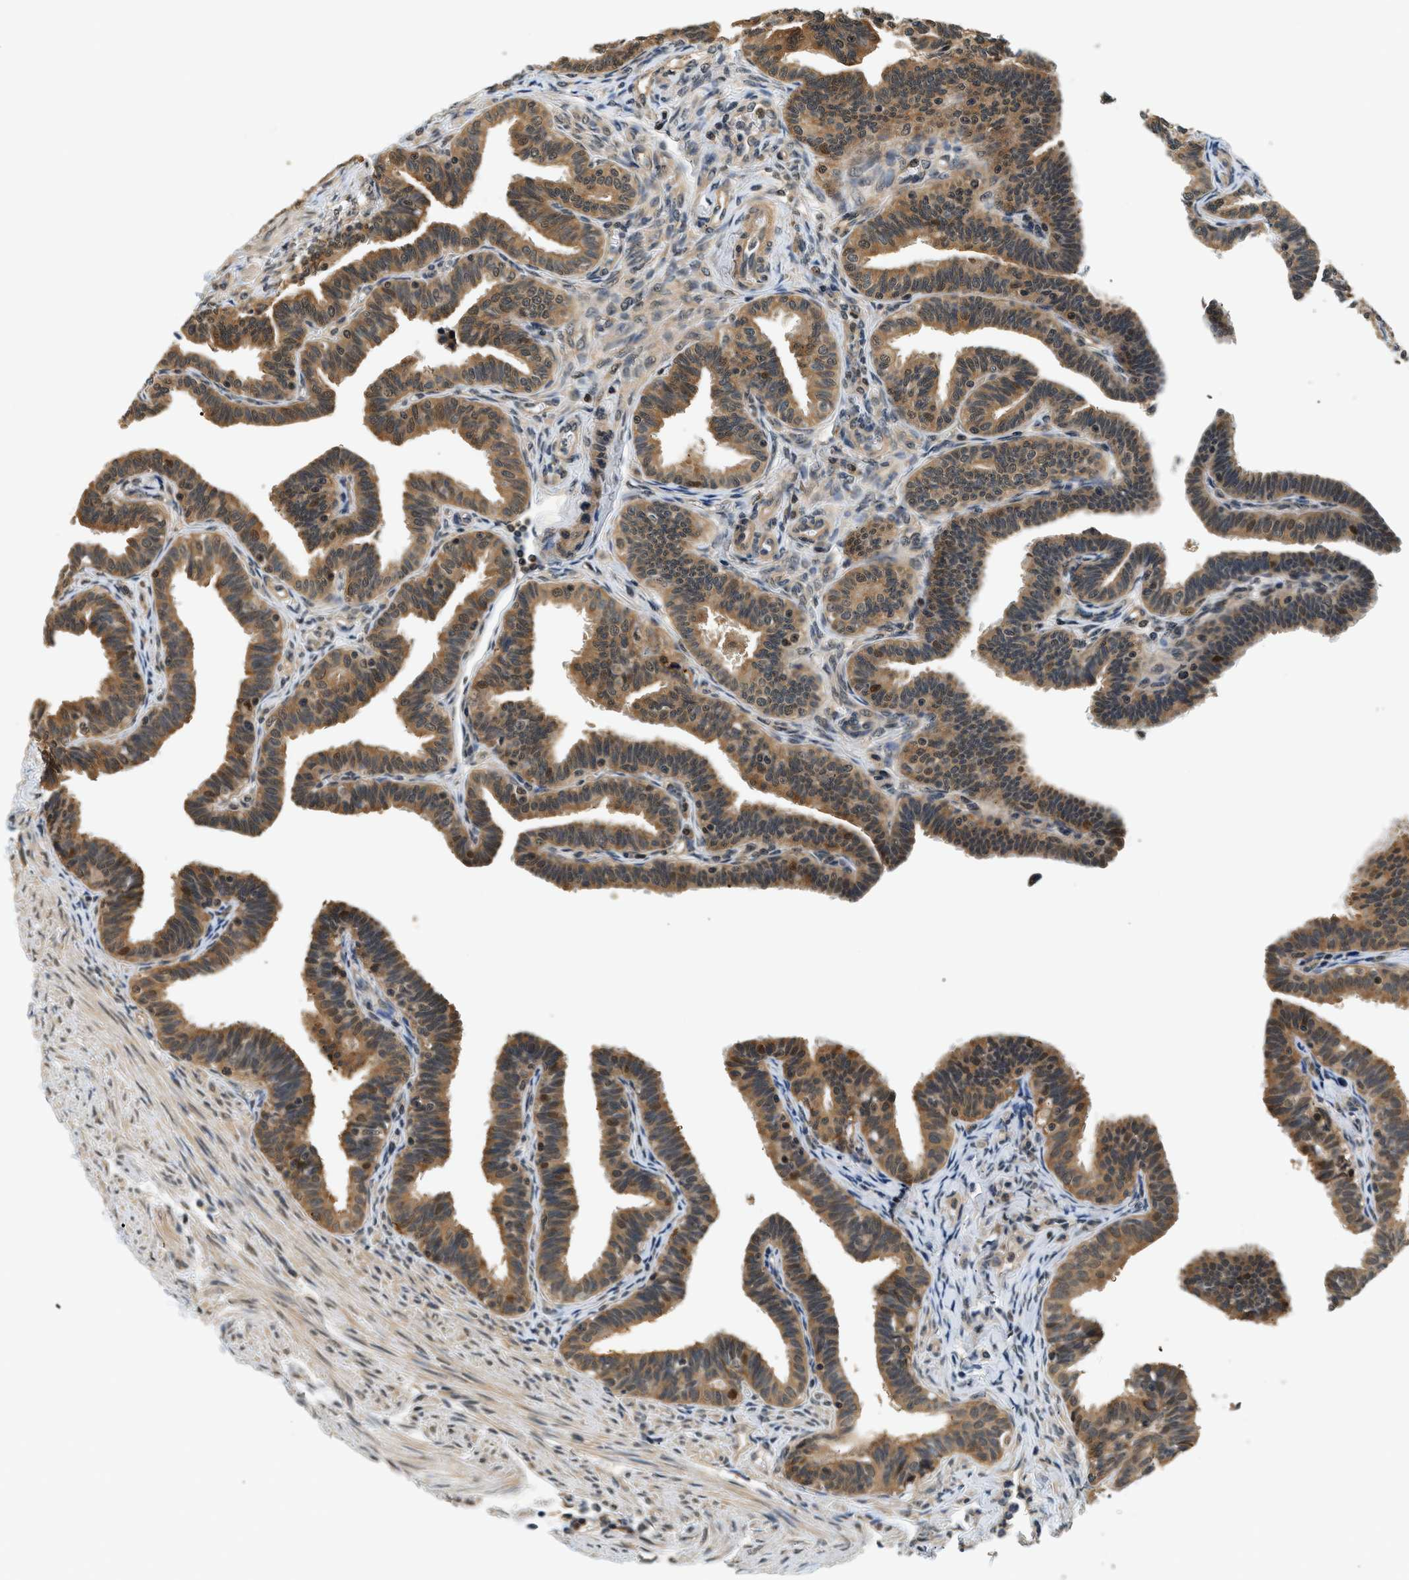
{"staining": {"intensity": "moderate", "quantity": ">75%", "location": "cytoplasmic/membranous,nuclear"}, "tissue": "fallopian tube", "cell_type": "Glandular cells", "image_type": "normal", "snomed": [{"axis": "morphology", "description": "Normal tissue, NOS"}, {"axis": "topography", "description": "Fallopian tube"}, {"axis": "topography", "description": "Ovary"}], "caption": "This is an image of immunohistochemistry (IHC) staining of benign fallopian tube, which shows moderate positivity in the cytoplasmic/membranous,nuclear of glandular cells.", "gene": "PSMD3", "patient": {"sex": "female", "age": 23}}